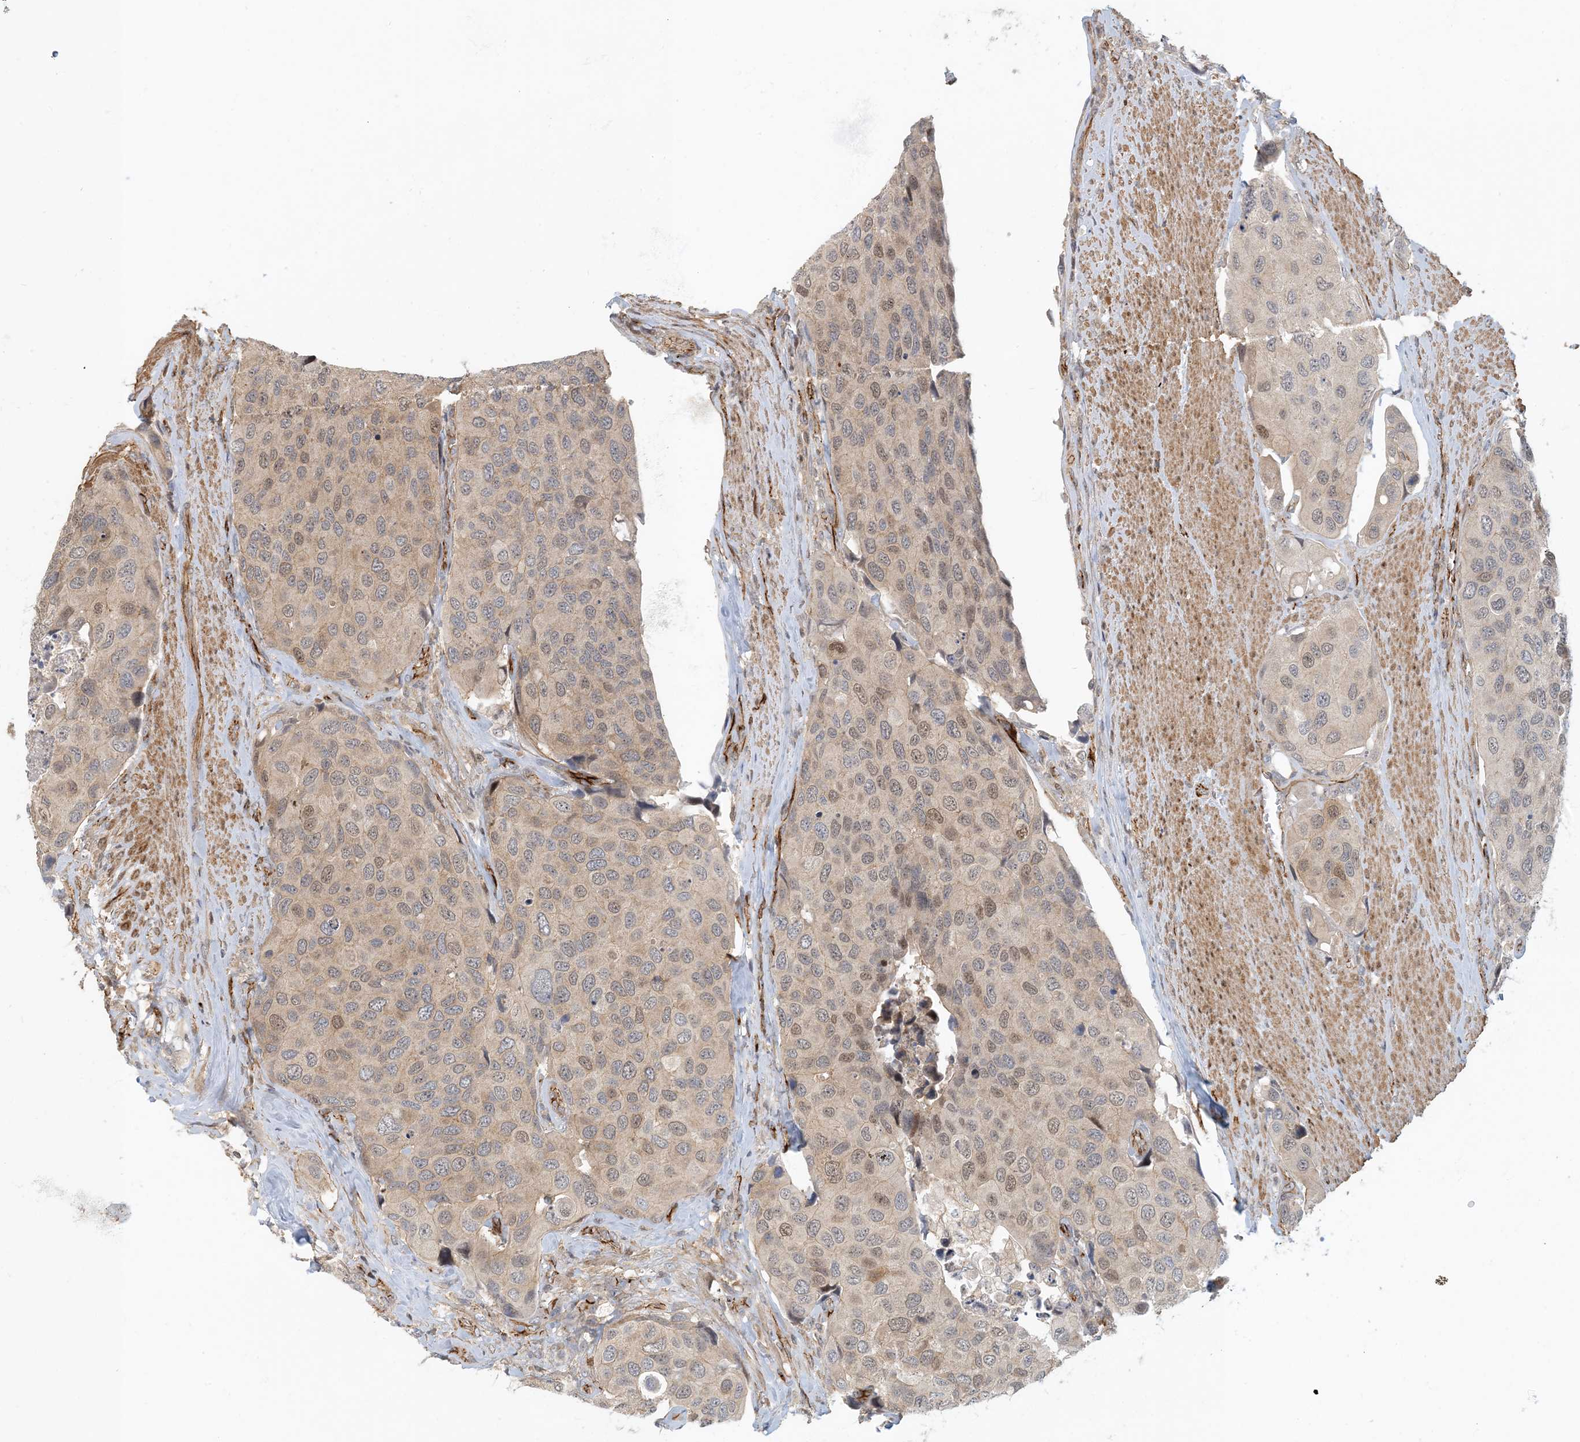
{"staining": {"intensity": "weak", "quantity": "<25%", "location": "nuclear"}, "tissue": "urothelial cancer", "cell_type": "Tumor cells", "image_type": "cancer", "snomed": [{"axis": "morphology", "description": "Urothelial carcinoma, High grade"}, {"axis": "topography", "description": "Urinary bladder"}], "caption": "Histopathology image shows no significant protein positivity in tumor cells of urothelial cancer.", "gene": "MAPKBP1", "patient": {"sex": "male", "age": 74}}